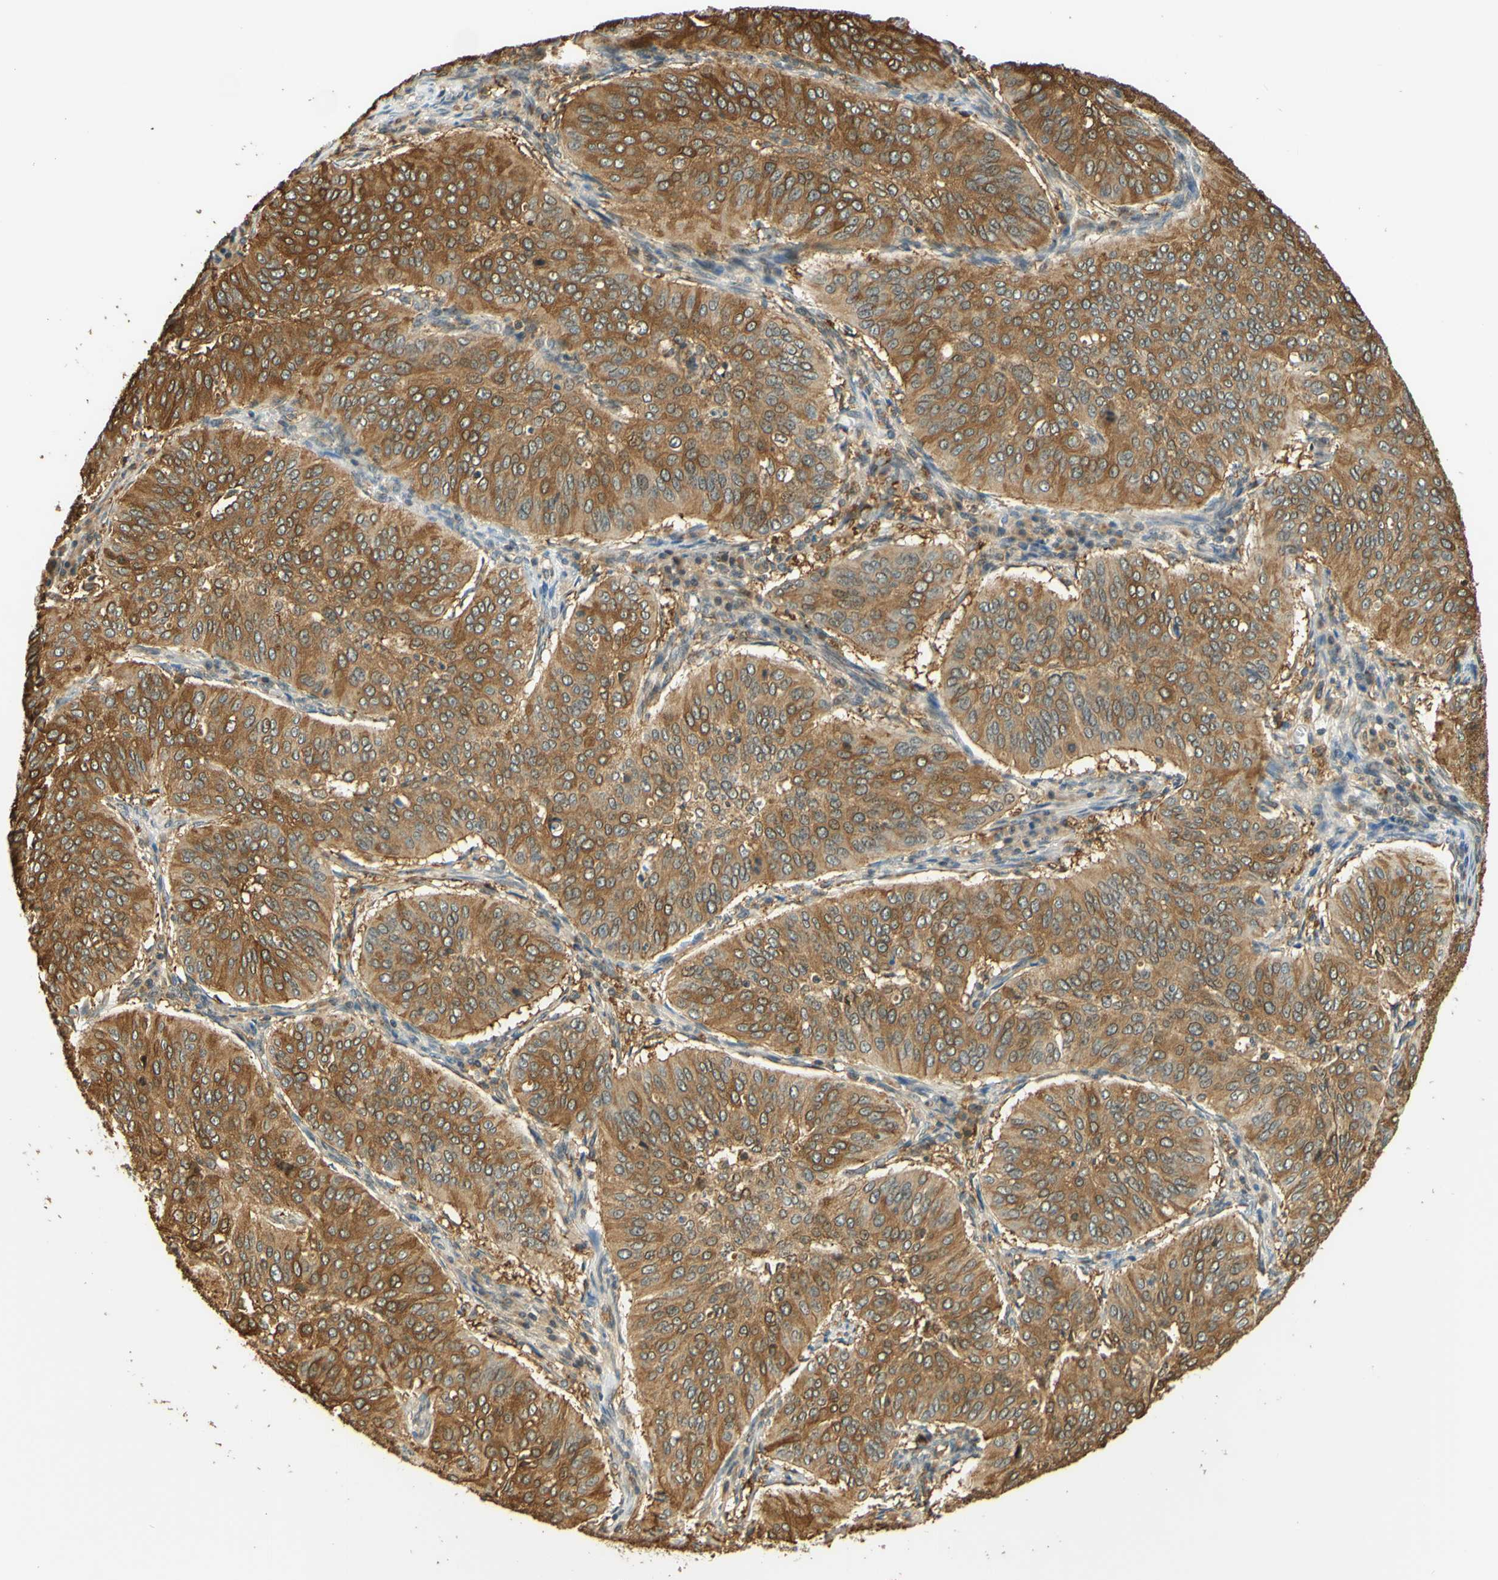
{"staining": {"intensity": "moderate", "quantity": ">75%", "location": "cytoplasmic/membranous"}, "tissue": "cervical cancer", "cell_type": "Tumor cells", "image_type": "cancer", "snomed": [{"axis": "morphology", "description": "Normal tissue, NOS"}, {"axis": "morphology", "description": "Squamous cell carcinoma, NOS"}, {"axis": "topography", "description": "Cervix"}], "caption": "Human cervical cancer stained for a protein (brown) demonstrates moderate cytoplasmic/membranous positive expression in approximately >75% of tumor cells.", "gene": "C2CD2L", "patient": {"sex": "female", "age": 39}}